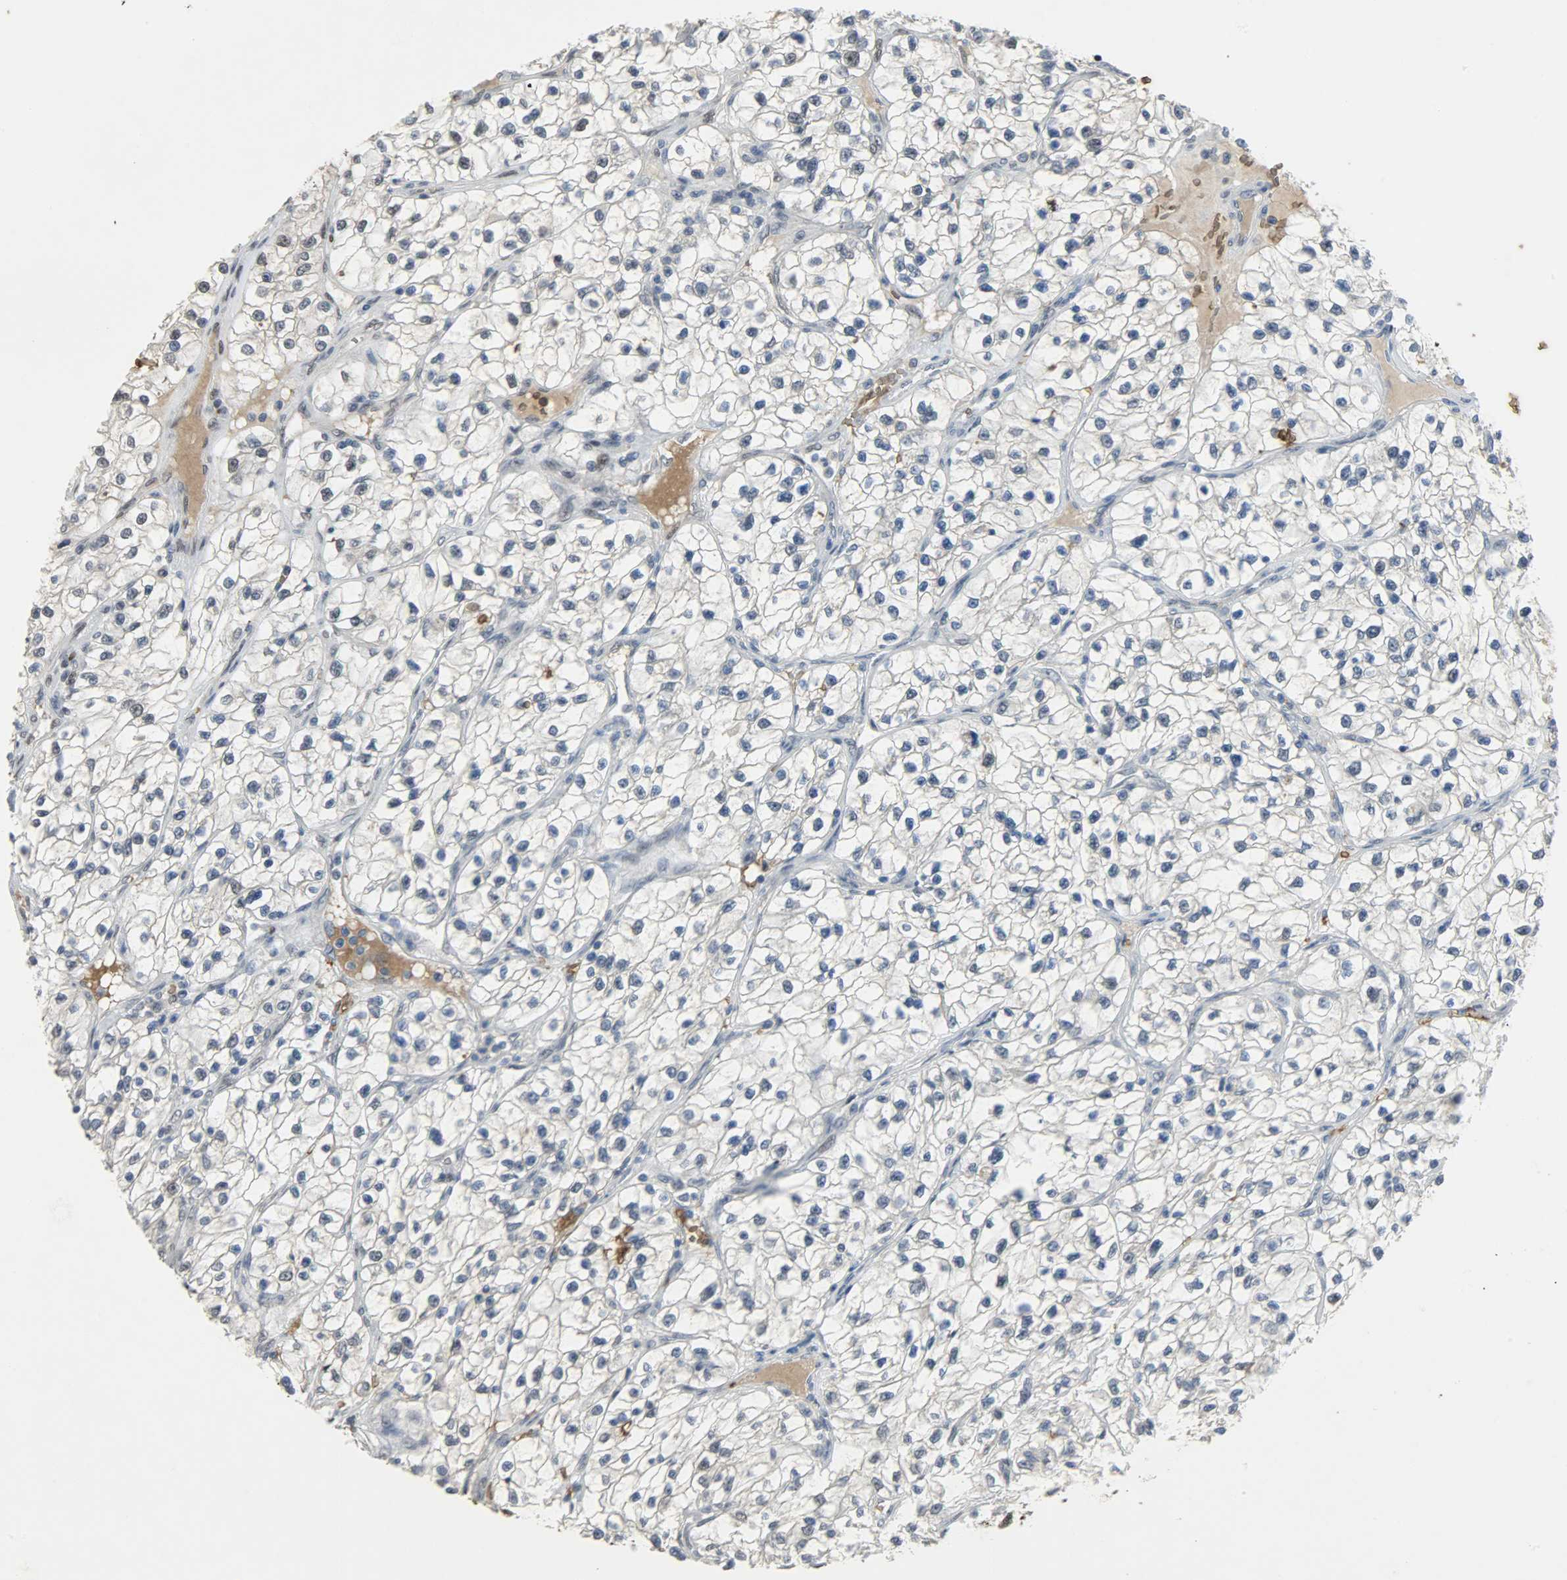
{"staining": {"intensity": "strong", "quantity": "<25%", "location": "nuclear"}, "tissue": "renal cancer", "cell_type": "Tumor cells", "image_type": "cancer", "snomed": [{"axis": "morphology", "description": "Adenocarcinoma, NOS"}, {"axis": "topography", "description": "Kidney"}], "caption": "The micrograph shows staining of renal cancer, revealing strong nuclear protein staining (brown color) within tumor cells.", "gene": "SNAI1", "patient": {"sex": "female", "age": 57}}